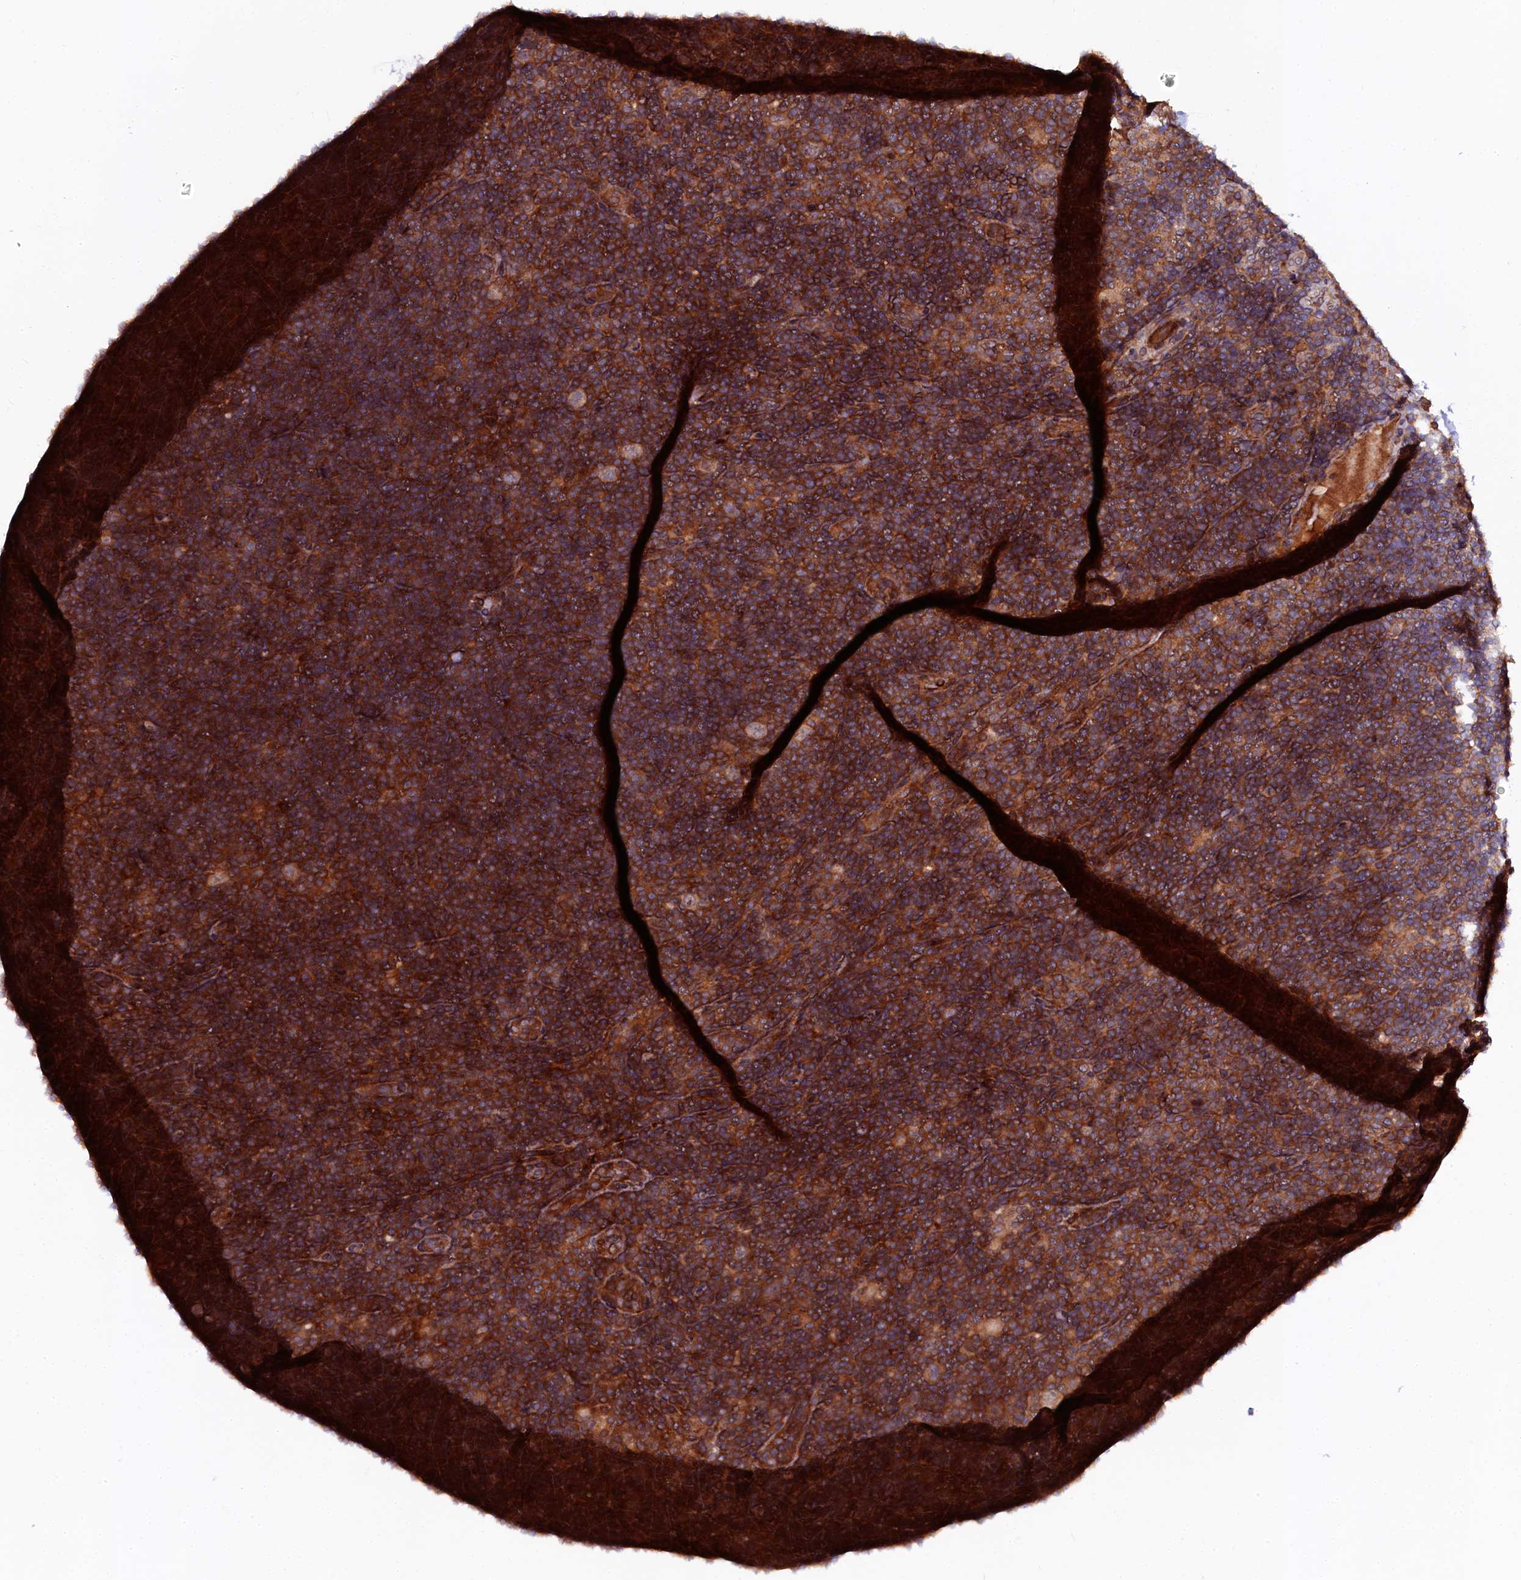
{"staining": {"intensity": "weak", "quantity": ">75%", "location": "cytoplasmic/membranous"}, "tissue": "lymphoma", "cell_type": "Tumor cells", "image_type": "cancer", "snomed": [{"axis": "morphology", "description": "Hodgkin's disease, NOS"}, {"axis": "topography", "description": "Lymph node"}], "caption": "Lymphoma stained with immunohistochemistry (IHC) displays weak cytoplasmic/membranous expression in about >75% of tumor cells.", "gene": "N4BP1", "patient": {"sex": "female", "age": 57}}